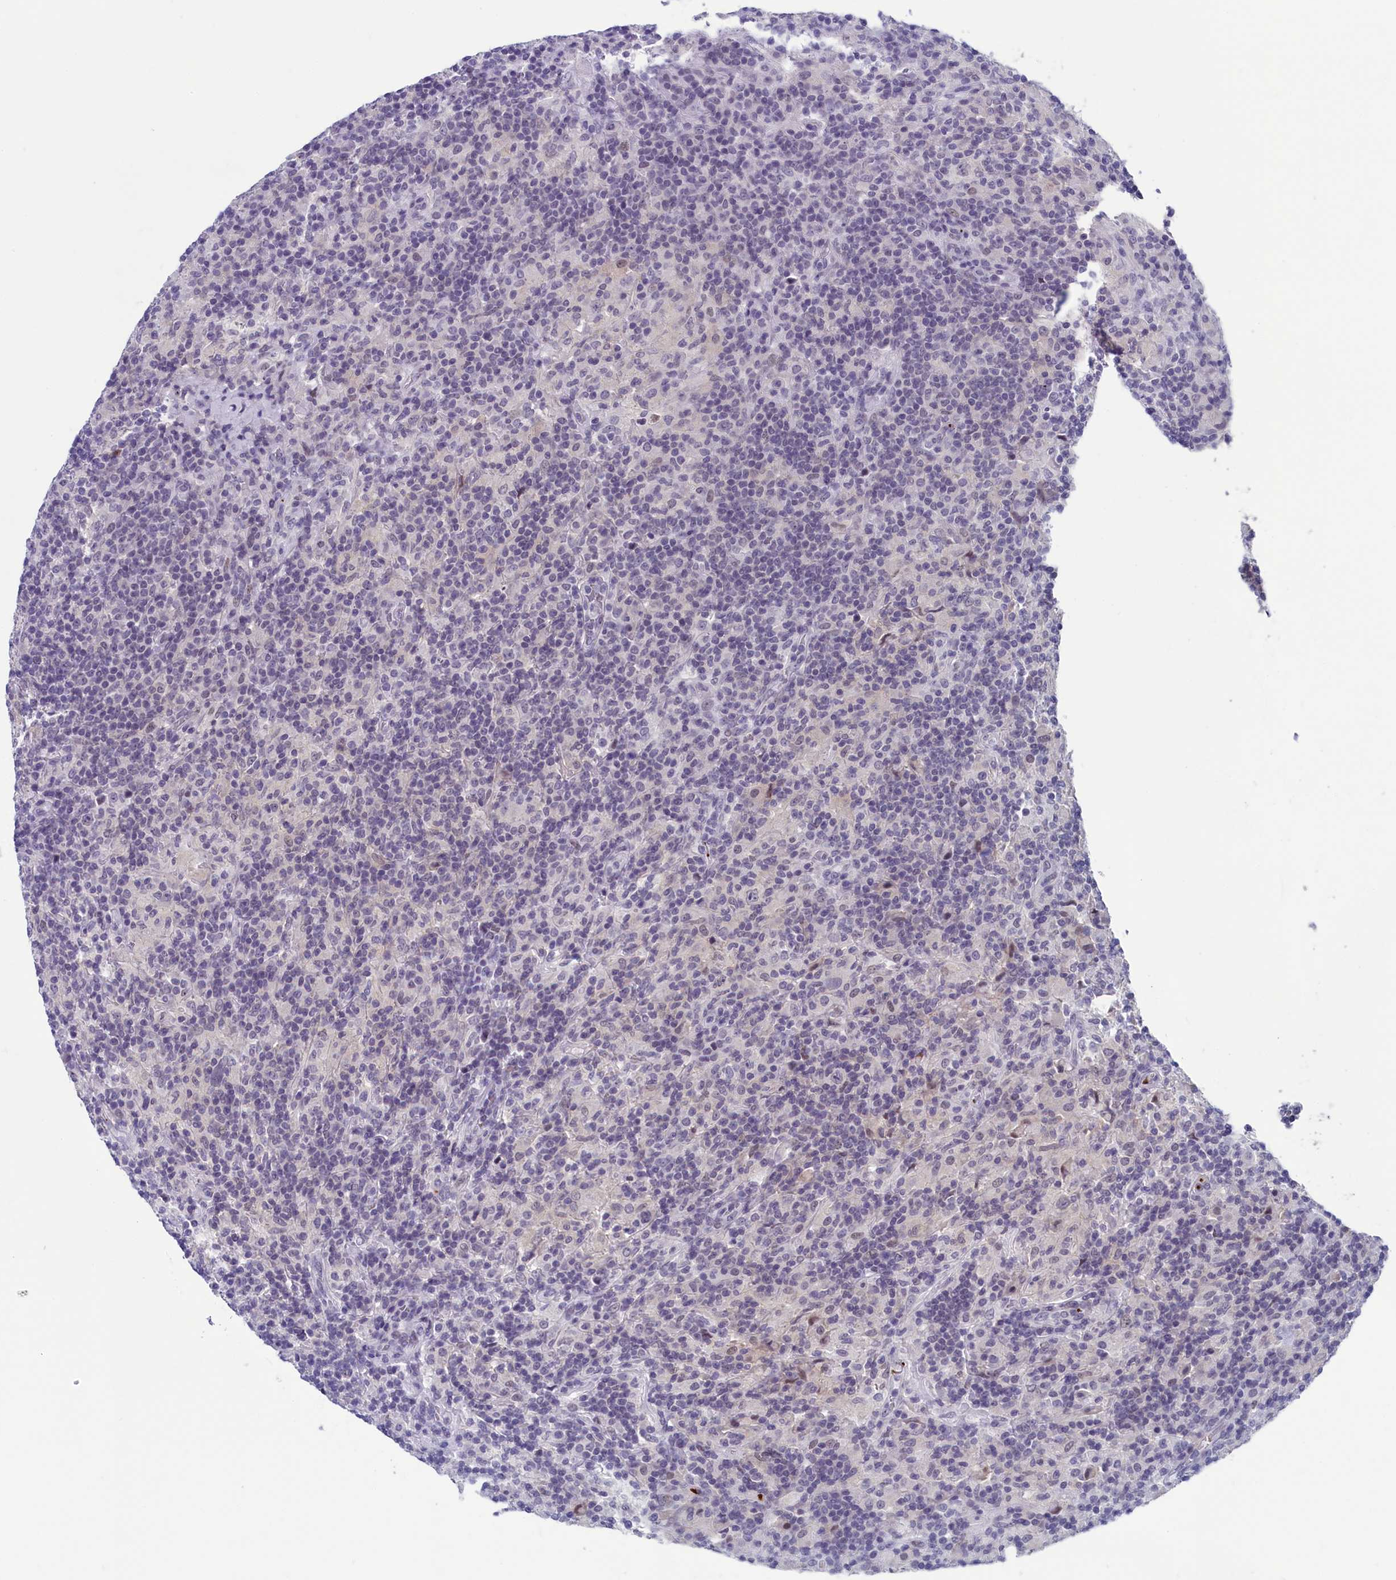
{"staining": {"intensity": "negative", "quantity": "none", "location": "none"}, "tissue": "lymphoma", "cell_type": "Tumor cells", "image_type": "cancer", "snomed": [{"axis": "morphology", "description": "Hodgkin's disease, NOS"}, {"axis": "topography", "description": "Lymph node"}], "caption": "Tumor cells show no significant staining in lymphoma.", "gene": "AIFM2", "patient": {"sex": "male", "age": 70}}